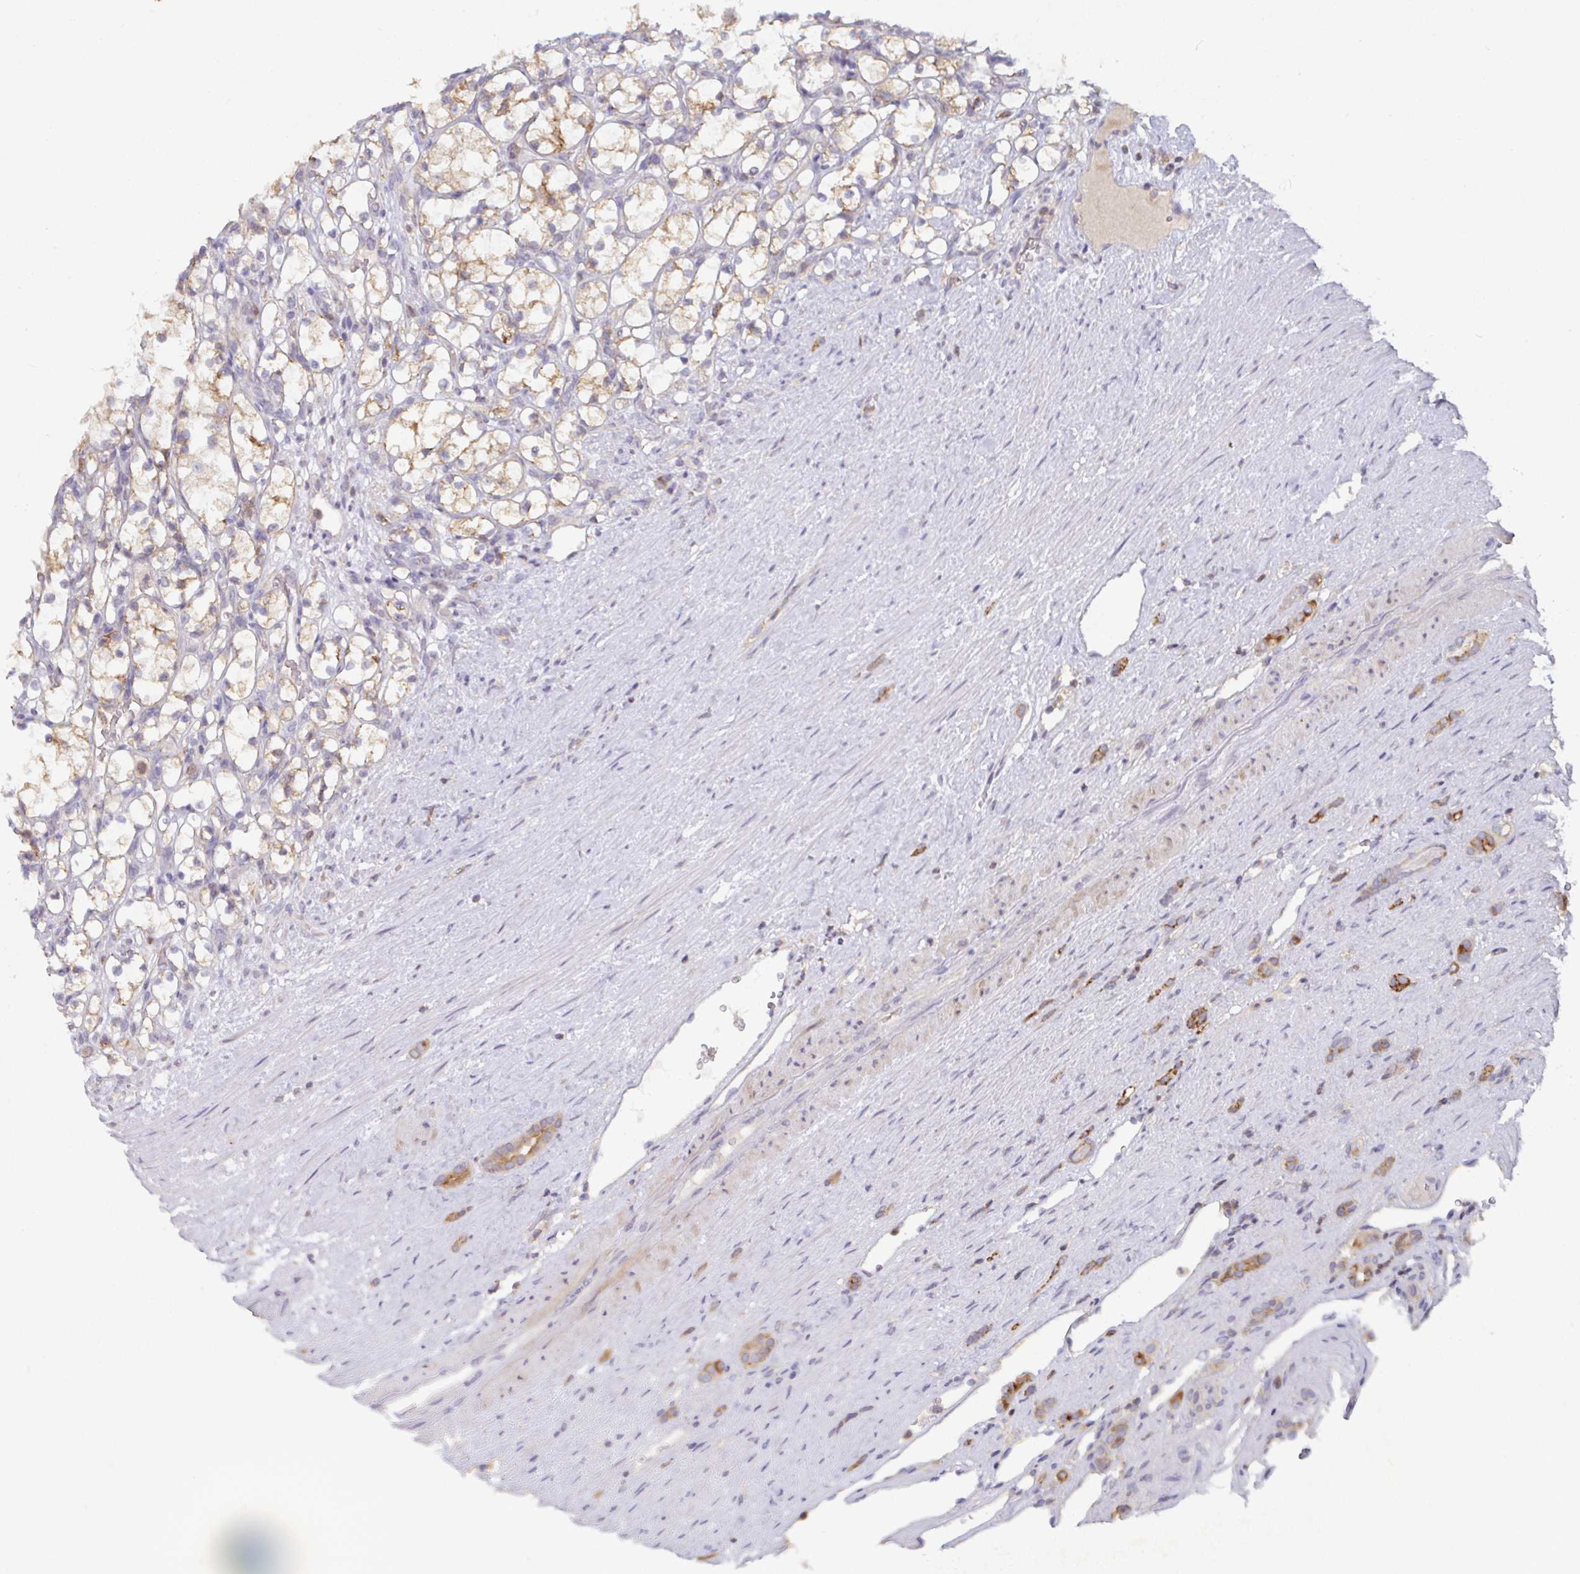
{"staining": {"intensity": "weak", "quantity": "25%-75%", "location": "cytoplasmic/membranous"}, "tissue": "renal cancer", "cell_type": "Tumor cells", "image_type": "cancer", "snomed": [{"axis": "morphology", "description": "Adenocarcinoma, NOS"}, {"axis": "topography", "description": "Kidney"}], "caption": "Immunohistochemical staining of renal adenocarcinoma displays weak cytoplasmic/membranous protein staining in about 25%-75% of tumor cells.", "gene": "CDH18", "patient": {"sex": "female", "age": 69}}